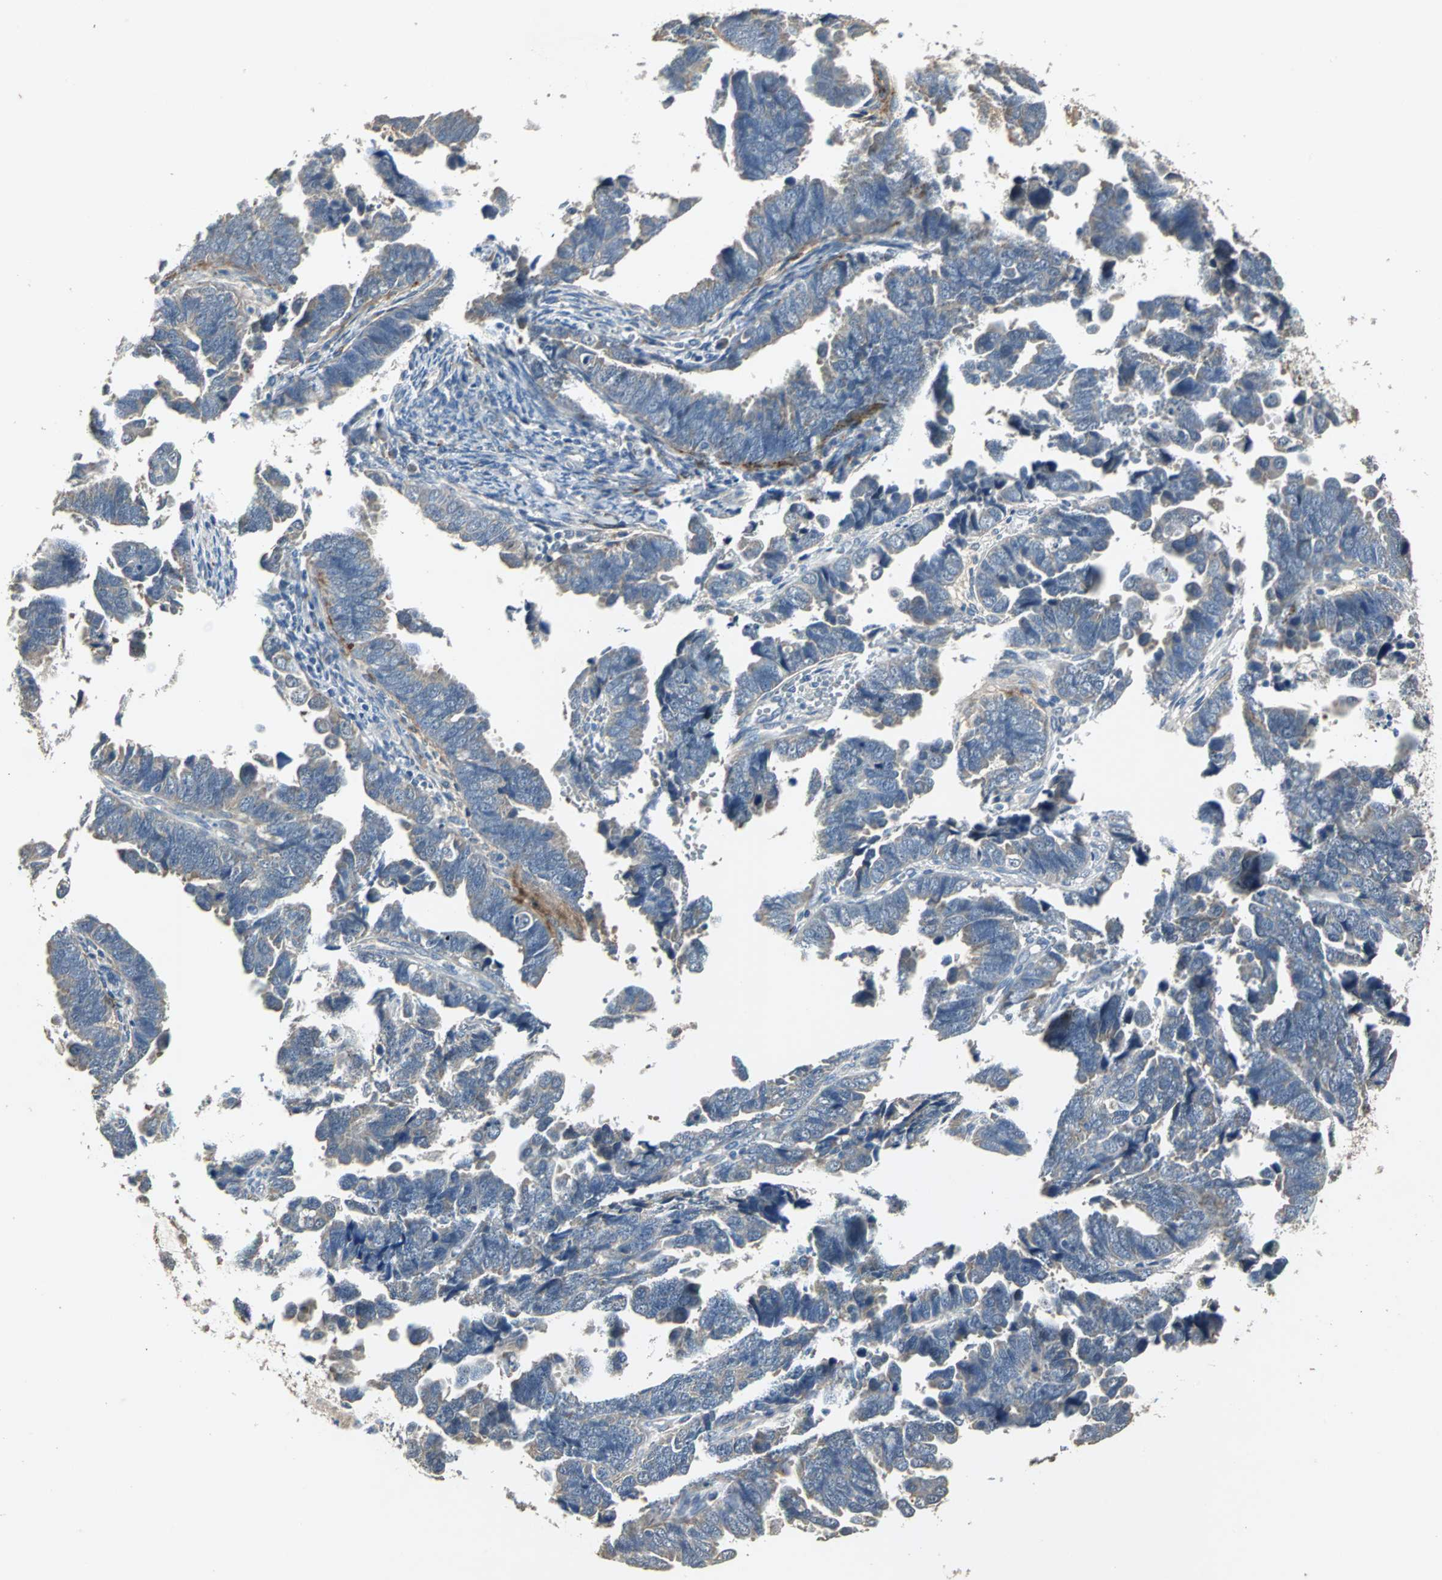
{"staining": {"intensity": "weak", "quantity": ">75%", "location": "cytoplasmic/membranous"}, "tissue": "endometrial cancer", "cell_type": "Tumor cells", "image_type": "cancer", "snomed": [{"axis": "morphology", "description": "Adenocarcinoma, NOS"}, {"axis": "topography", "description": "Endometrium"}], "caption": "Protein staining exhibits weak cytoplasmic/membranous staining in about >75% of tumor cells in endometrial cancer (adenocarcinoma). (DAB (3,3'-diaminobenzidine) IHC, brown staining for protein, blue staining for nuclei).", "gene": "OCLN", "patient": {"sex": "female", "age": 75}}